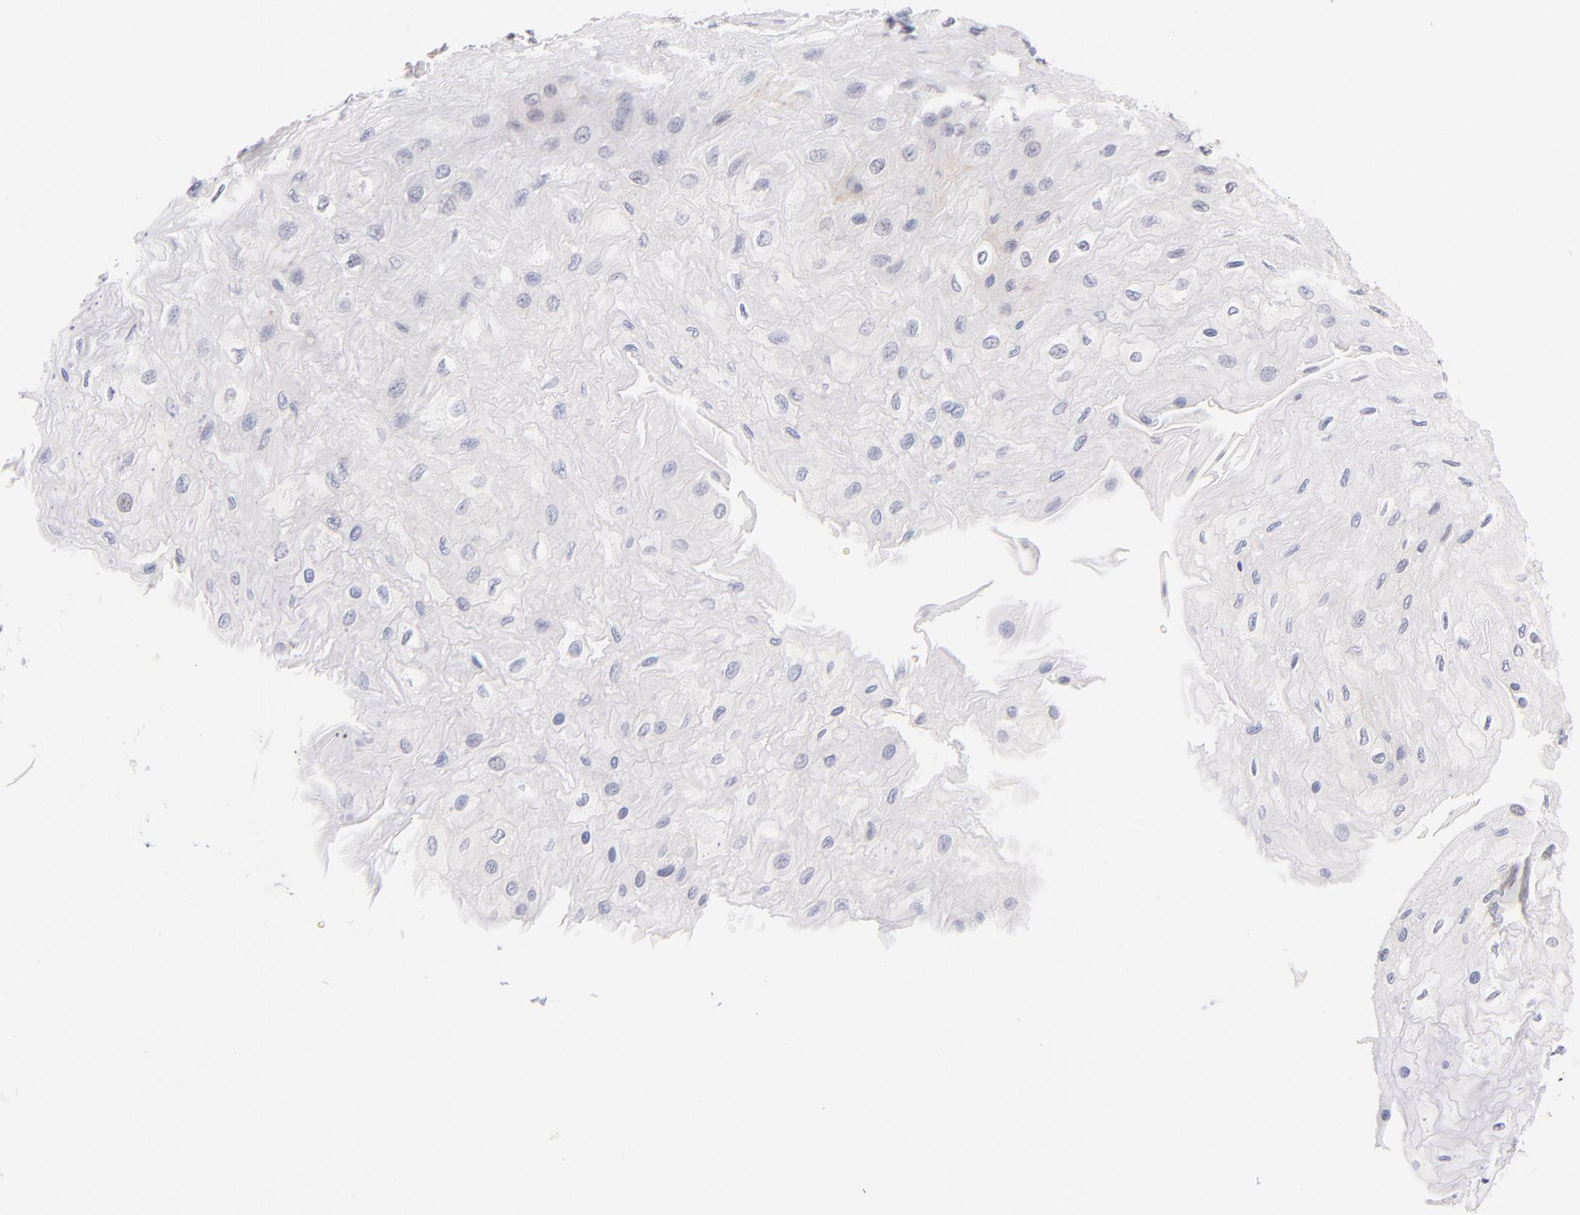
{"staining": {"intensity": "weak", "quantity": "<25%", "location": "cytoplasmic/membranous"}, "tissue": "esophagus", "cell_type": "Squamous epithelial cells", "image_type": "normal", "snomed": [{"axis": "morphology", "description": "Normal tissue, NOS"}, {"axis": "topography", "description": "Esophagus"}], "caption": "Protein analysis of unremarkable esophagus reveals no significant expression in squamous epithelial cells.", "gene": "CASP6", "patient": {"sex": "female", "age": 72}}